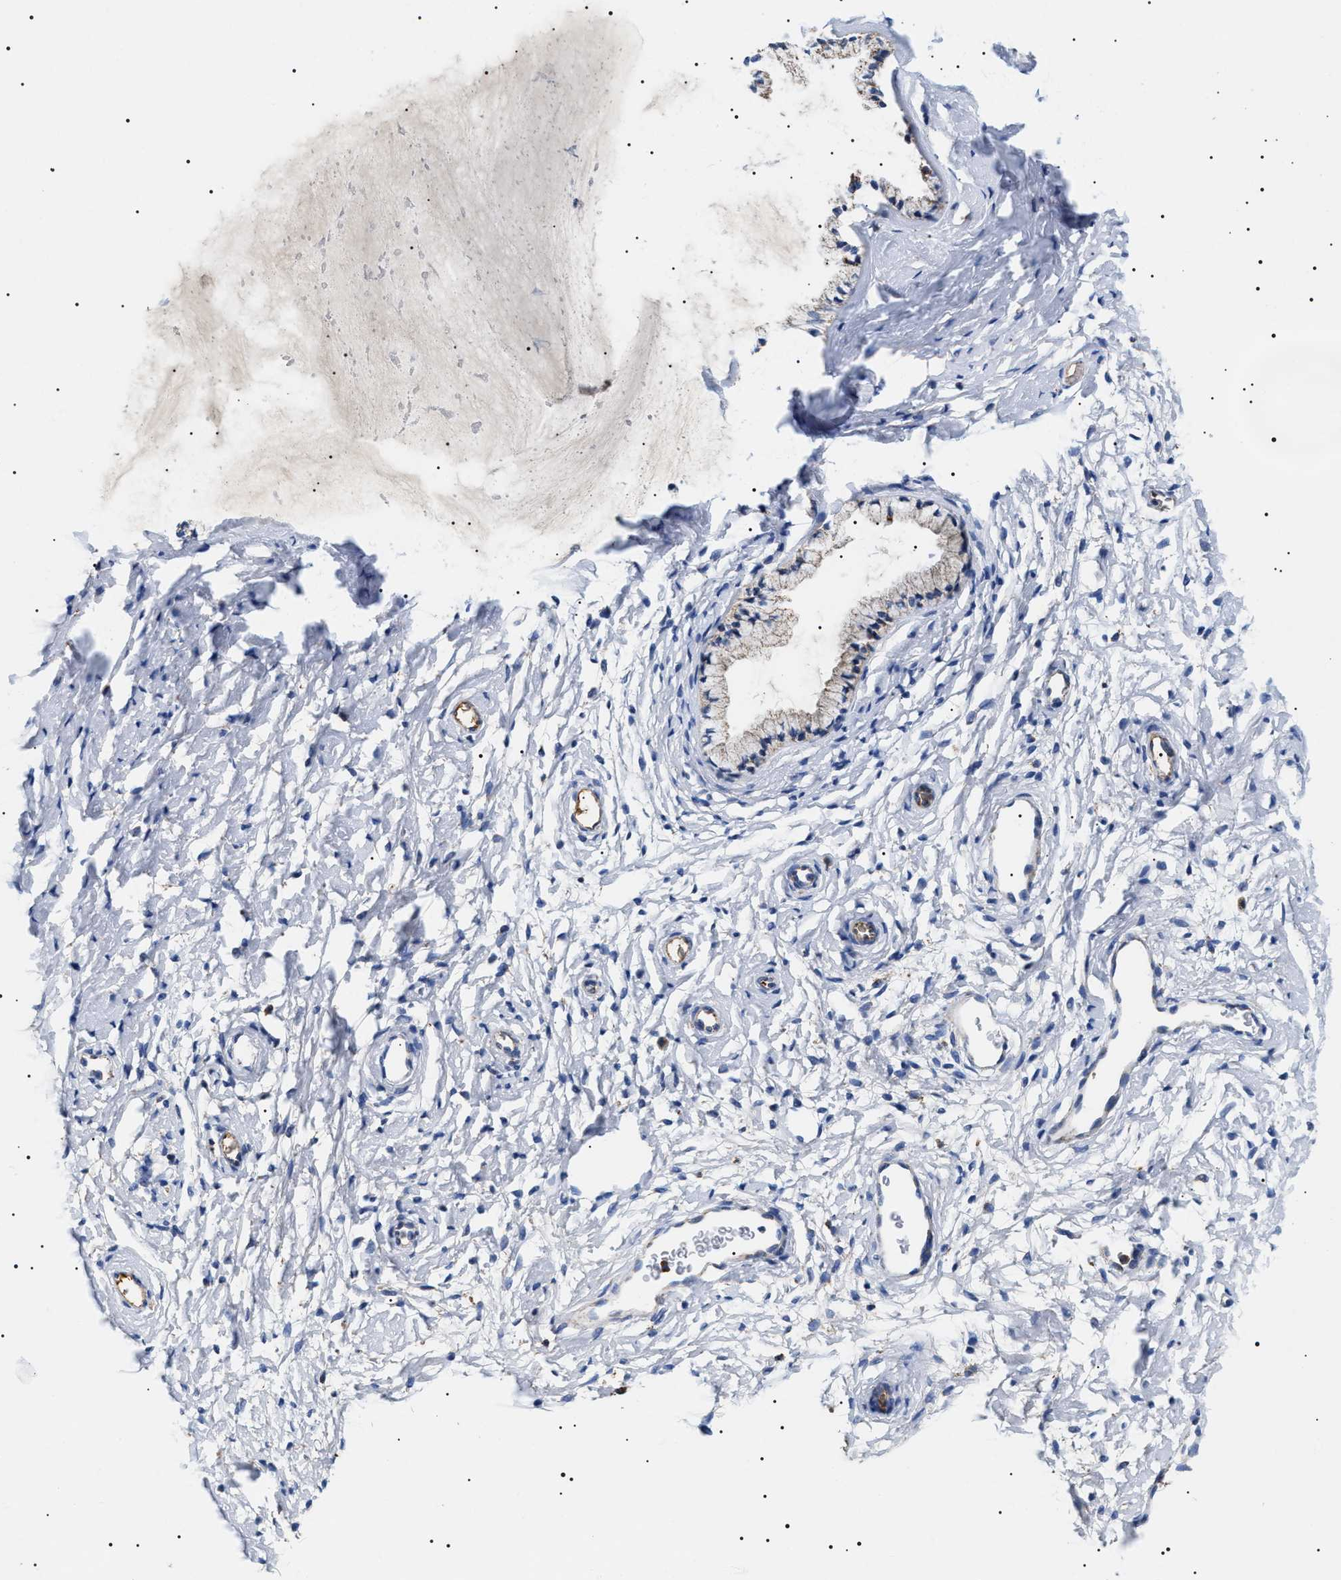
{"staining": {"intensity": "moderate", "quantity": "25%-75%", "location": "cytoplasmic/membranous"}, "tissue": "cervix", "cell_type": "Glandular cells", "image_type": "normal", "snomed": [{"axis": "morphology", "description": "Normal tissue, NOS"}, {"axis": "topography", "description": "Cervix"}], "caption": "Immunohistochemical staining of normal cervix shows moderate cytoplasmic/membranous protein staining in approximately 25%-75% of glandular cells. (DAB (3,3'-diaminobenzidine) IHC with brightfield microscopy, high magnification).", "gene": "OXSM", "patient": {"sex": "female", "age": 72}}